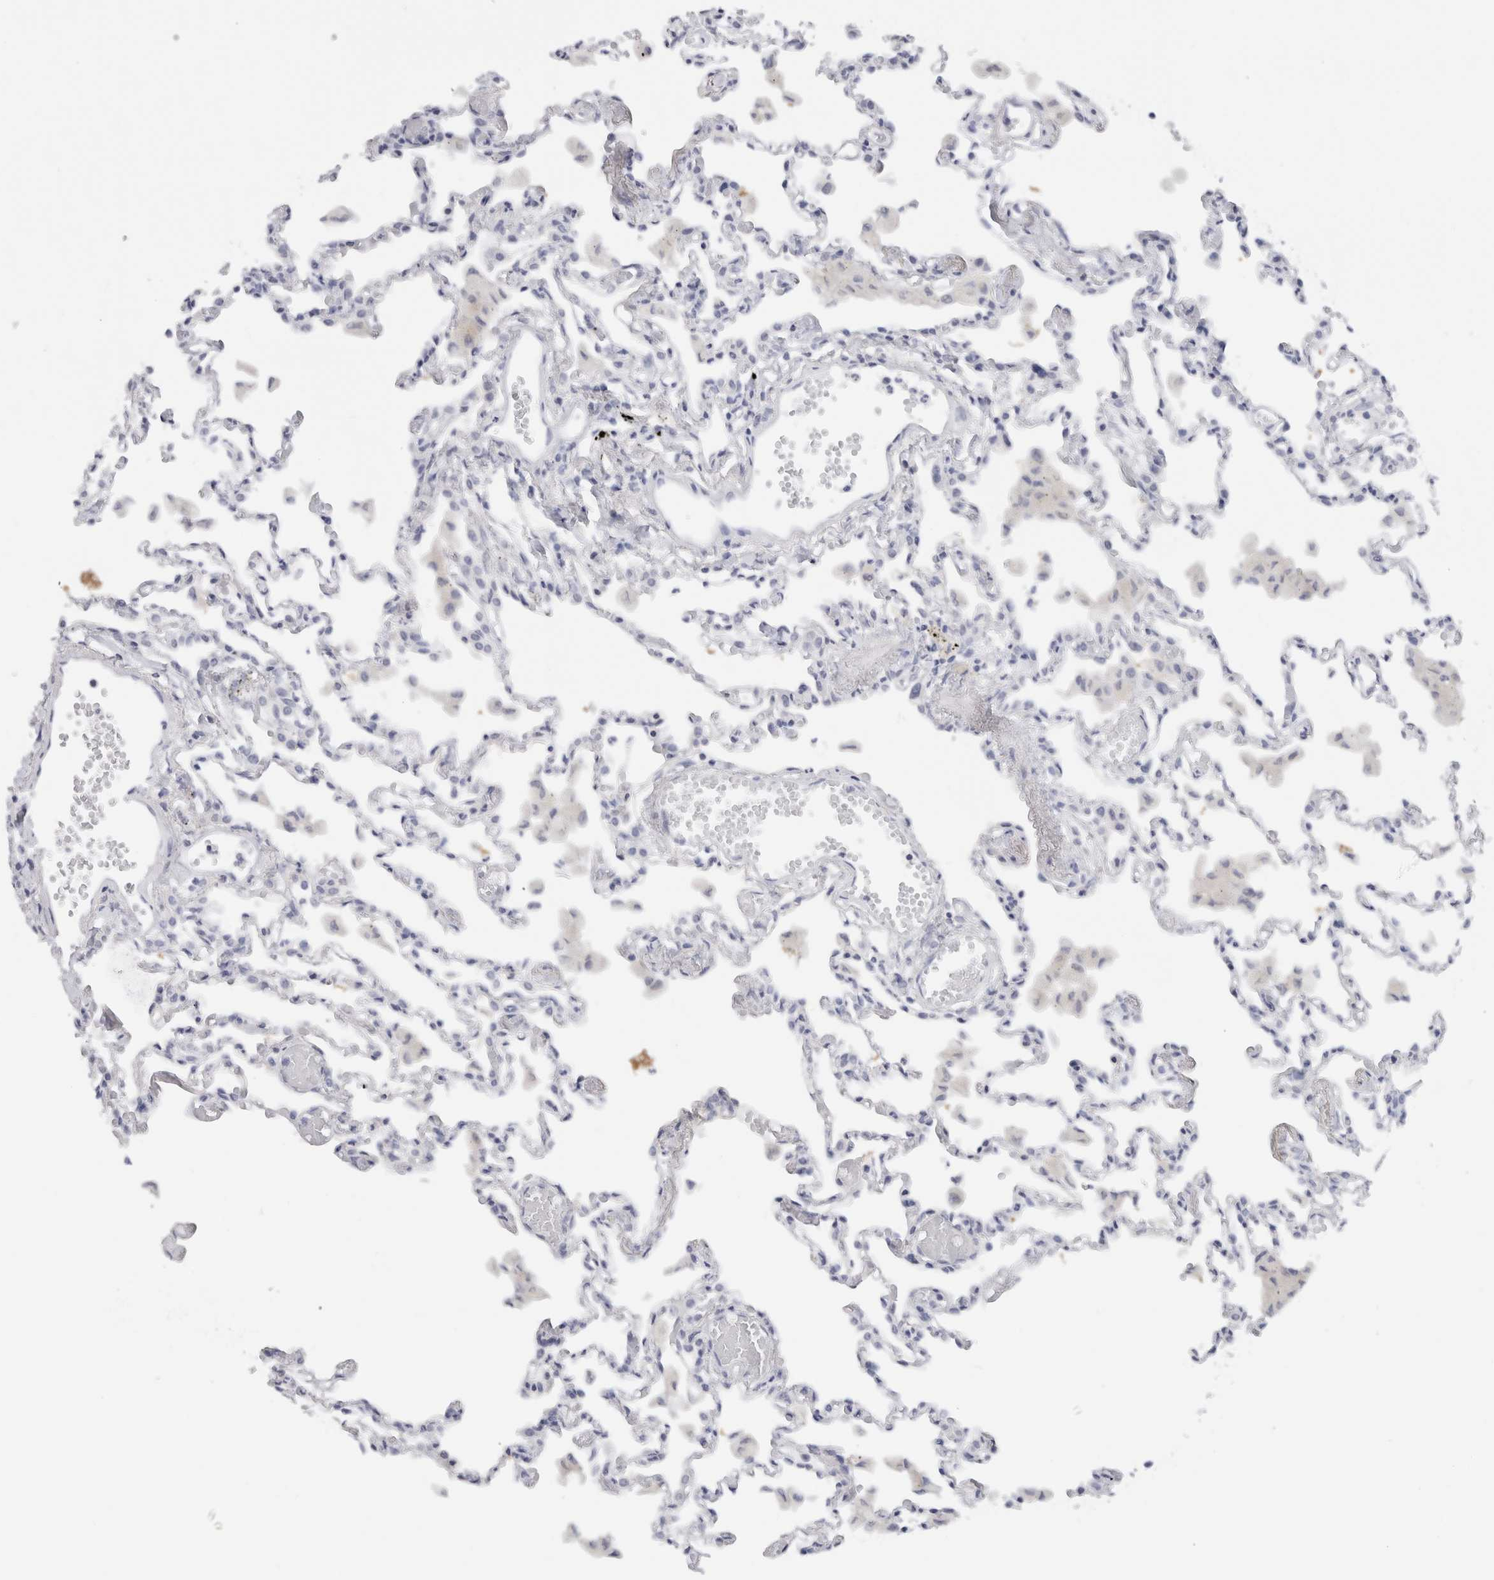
{"staining": {"intensity": "negative", "quantity": "none", "location": "none"}, "tissue": "lung", "cell_type": "Alveolar cells", "image_type": "normal", "snomed": [{"axis": "morphology", "description": "Normal tissue, NOS"}, {"axis": "topography", "description": "Bronchus"}, {"axis": "topography", "description": "Lung"}], "caption": "High power microscopy image of an immunohistochemistry (IHC) photomicrograph of unremarkable lung, revealing no significant expression in alveolar cells.", "gene": "C9orf50", "patient": {"sex": "female", "age": 49}}